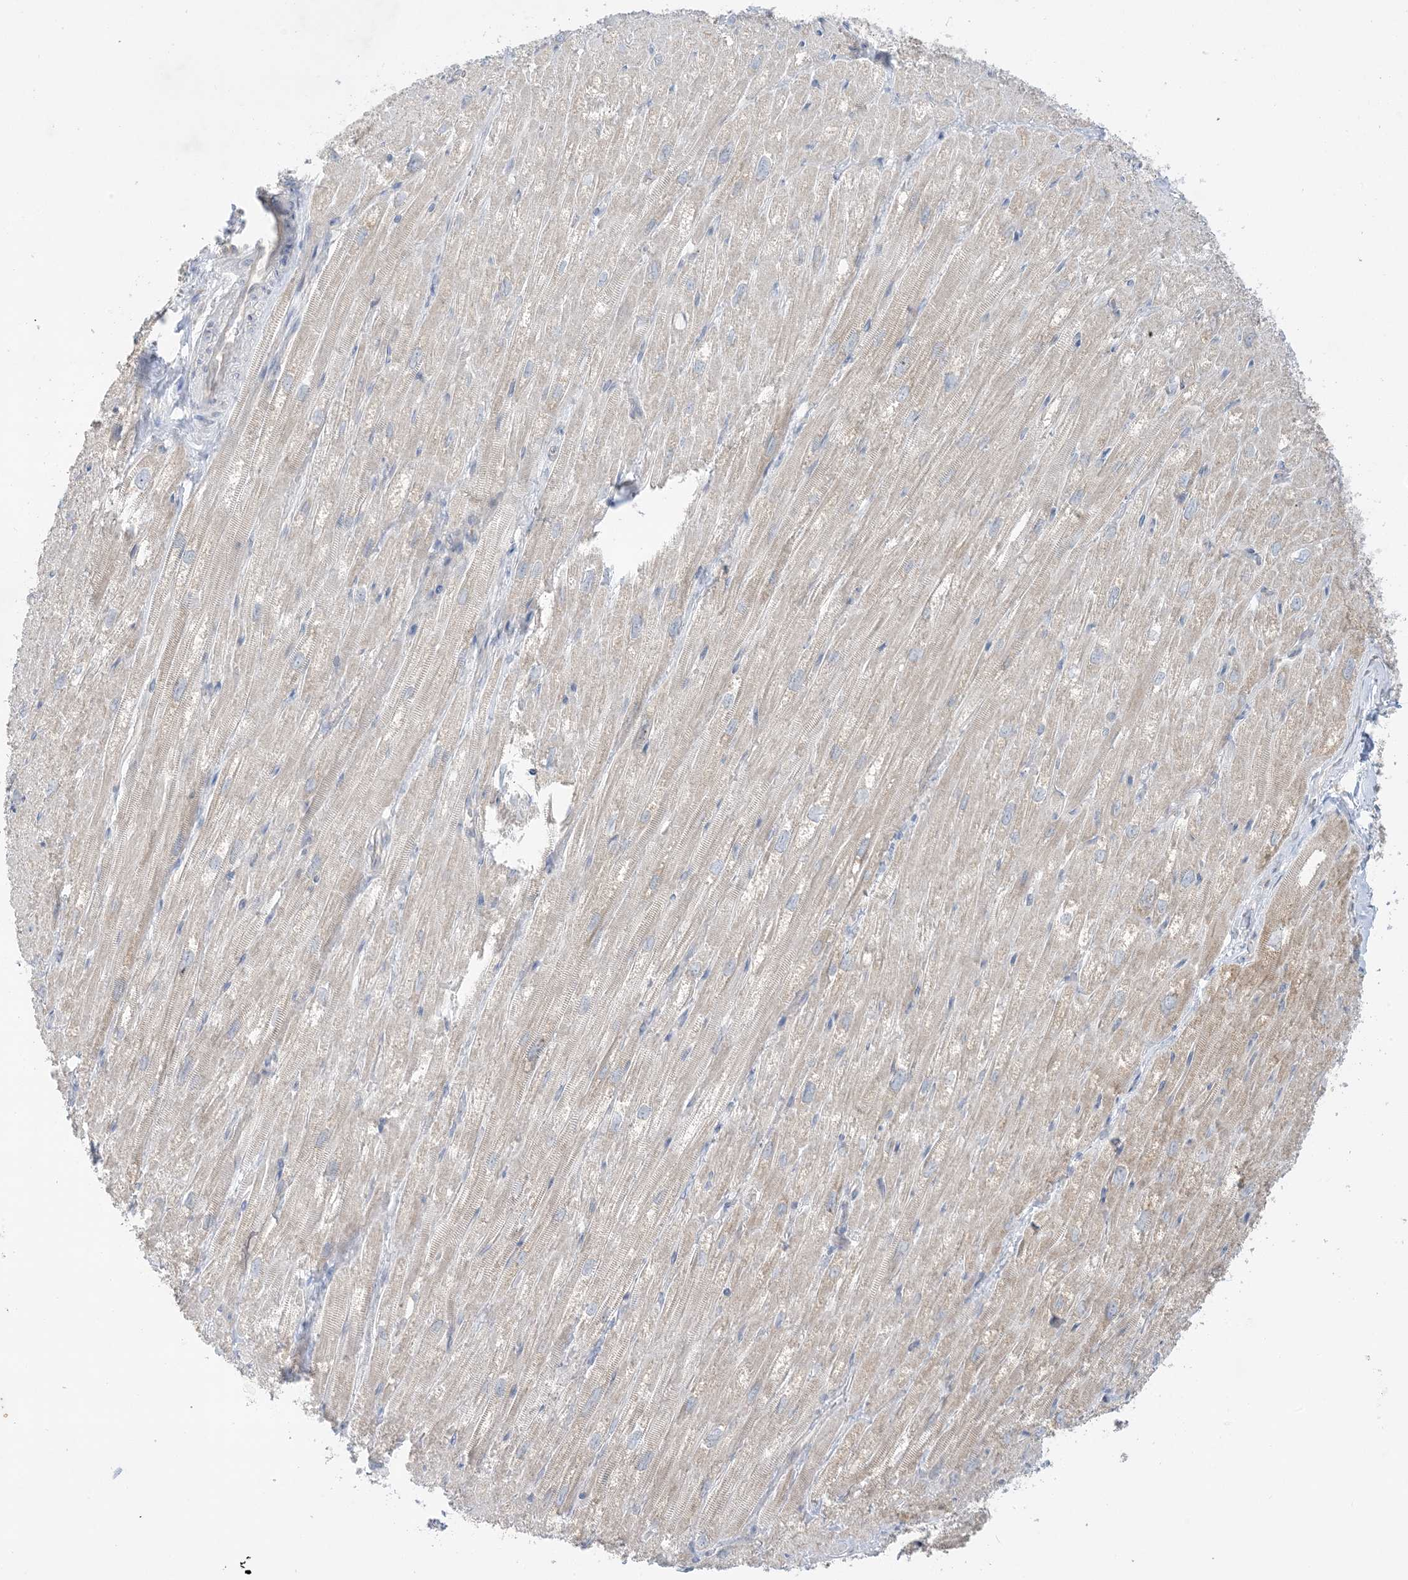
{"staining": {"intensity": "weak", "quantity": "<25%", "location": "cytoplasmic/membranous"}, "tissue": "heart muscle", "cell_type": "Cardiomyocytes", "image_type": "normal", "snomed": [{"axis": "morphology", "description": "Normal tissue, NOS"}, {"axis": "topography", "description": "Heart"}], "caption": "Heart muscle stained for a protein using IHC demonstrates no staining cardiomyocytes.", "gene": "RPP40", "patient": {"sex": "male", "age": 50}}